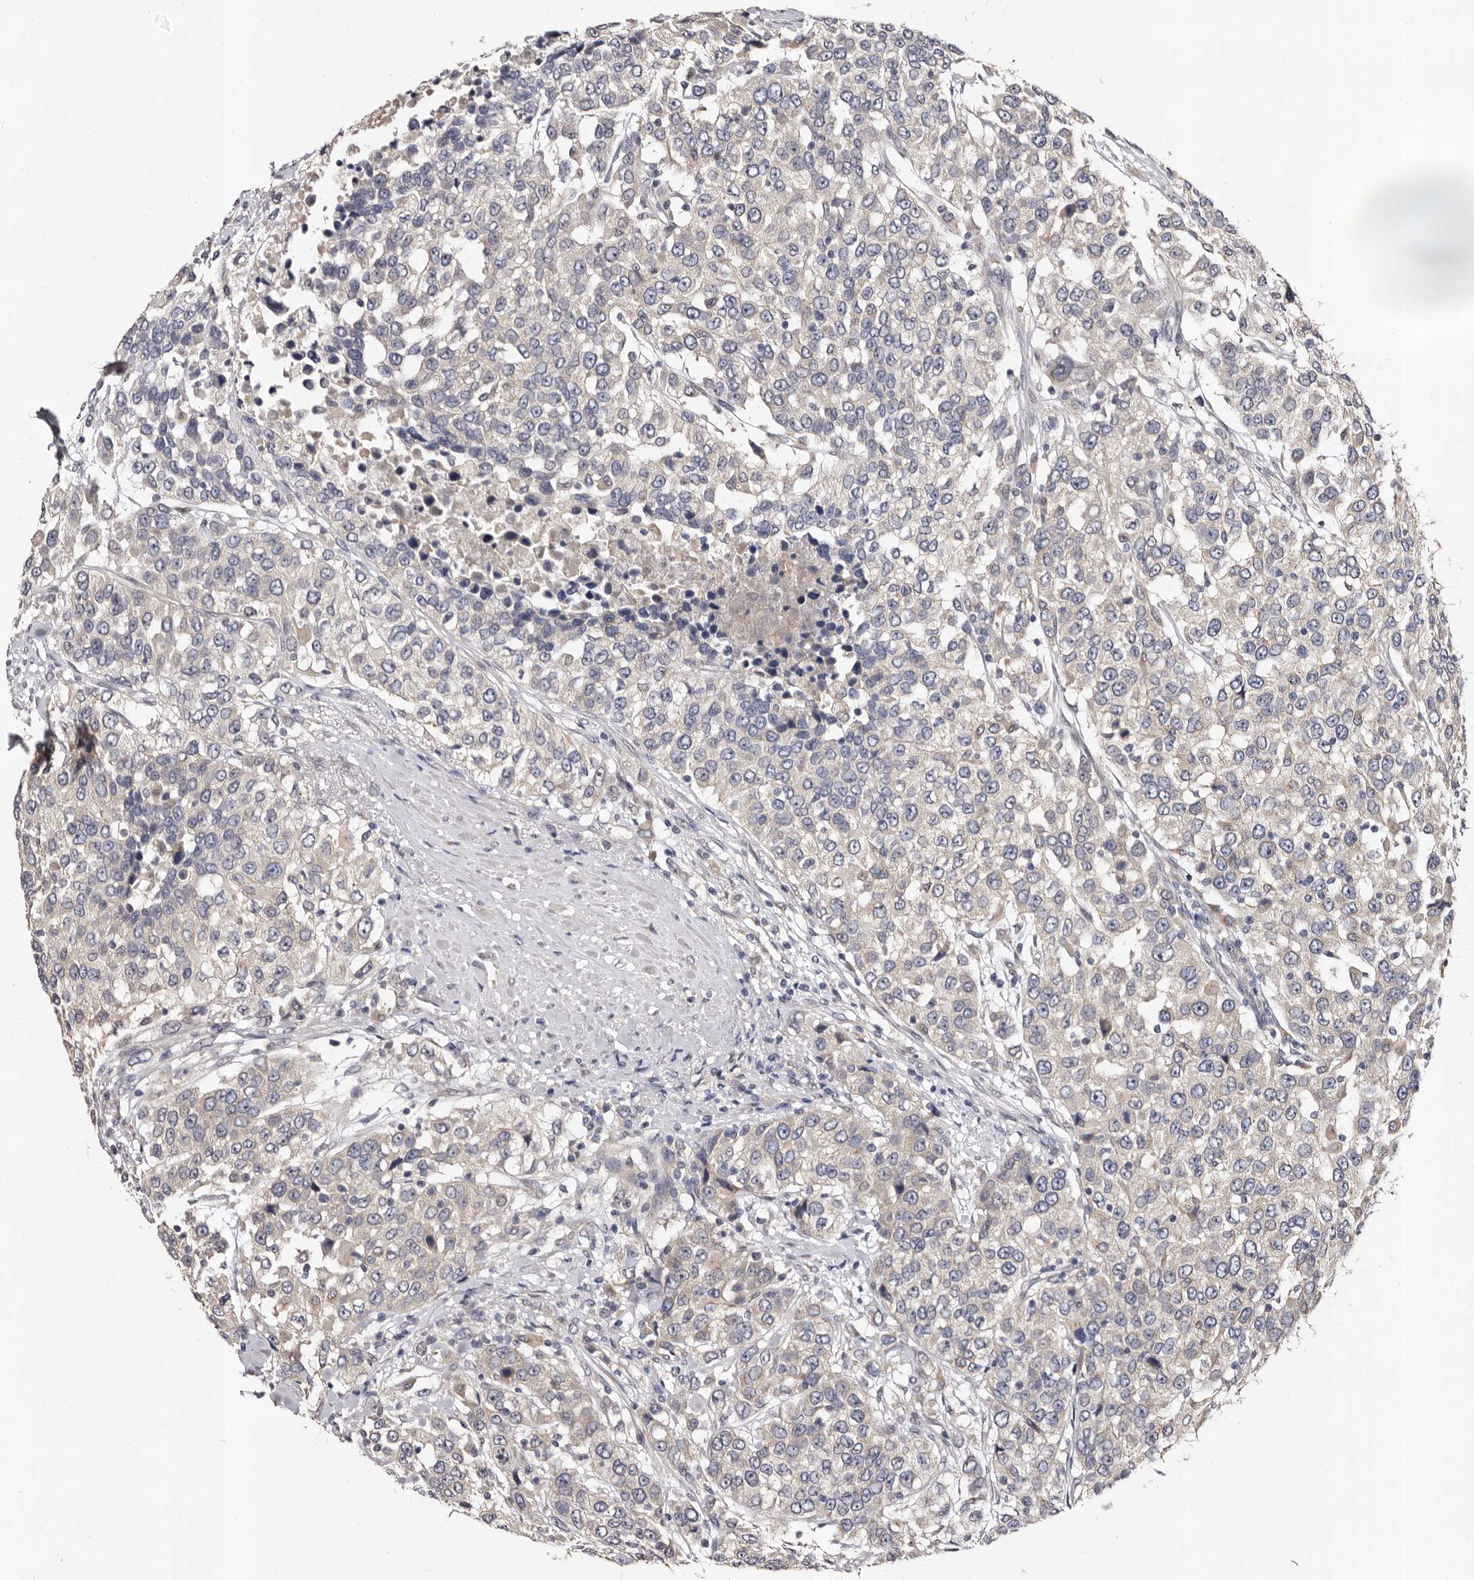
{"staining": {"intensity": "negative", "quantity": "none", "location": "none"}, "tissue": "urothelial cancer", "cell_type": "Tumor cells", "image_type": "cancer", "snomed": [{"axis": "morphology", "description": "Urothelial carcinoma, High grade"}, {"axis": "topography", "description": "Urinary bladder"}], "caption": "IHC photomicrograph of human urothelial carcinoma (high-grade) stained for a protein (brown), which reveals no positivity in tumor cells.", "gene": "FAM91A1", "patient": {"sex": "female", "age": 80}}